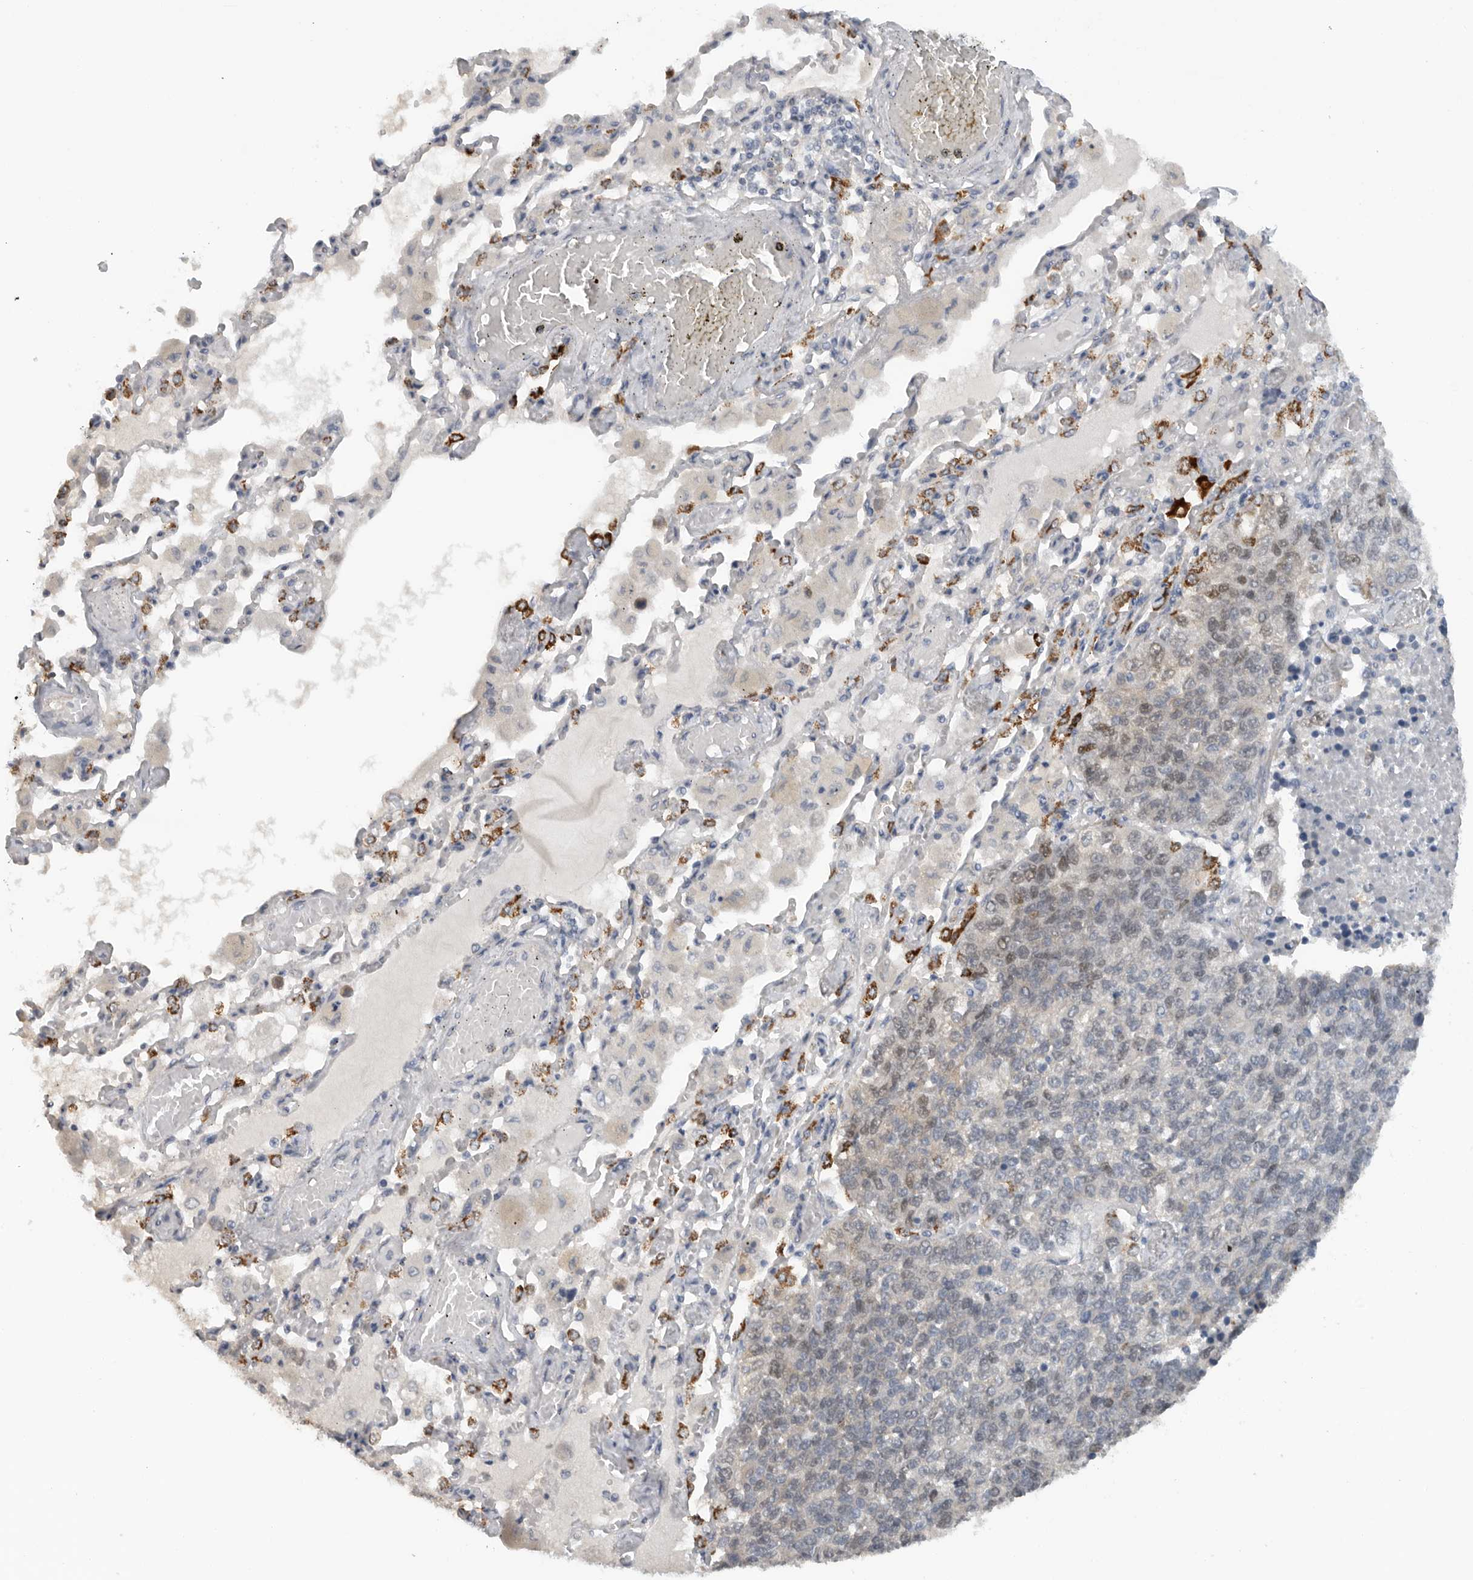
{"staining": {"intensity": "weak", "quantity": "<25%", "location": "nuclear"}, "tissue": "lung cancer", "cell_type": "Tumor cells", "image_type": "cancer", "snomed": [{"axis": "morphology", "description": "Adenocarcinoma, NOS"}, {"axis": "topography", "description": "Lung"}], "caption": "Immunohistochemical staining of human lung adenocarcinoma shows no significant positivity in tumor cells. (Brightfield microscopy of DAB immunohistochemistry at high magnification).", "gene": "DYRK2", "patient": {"sex": "male", "age": 49}}